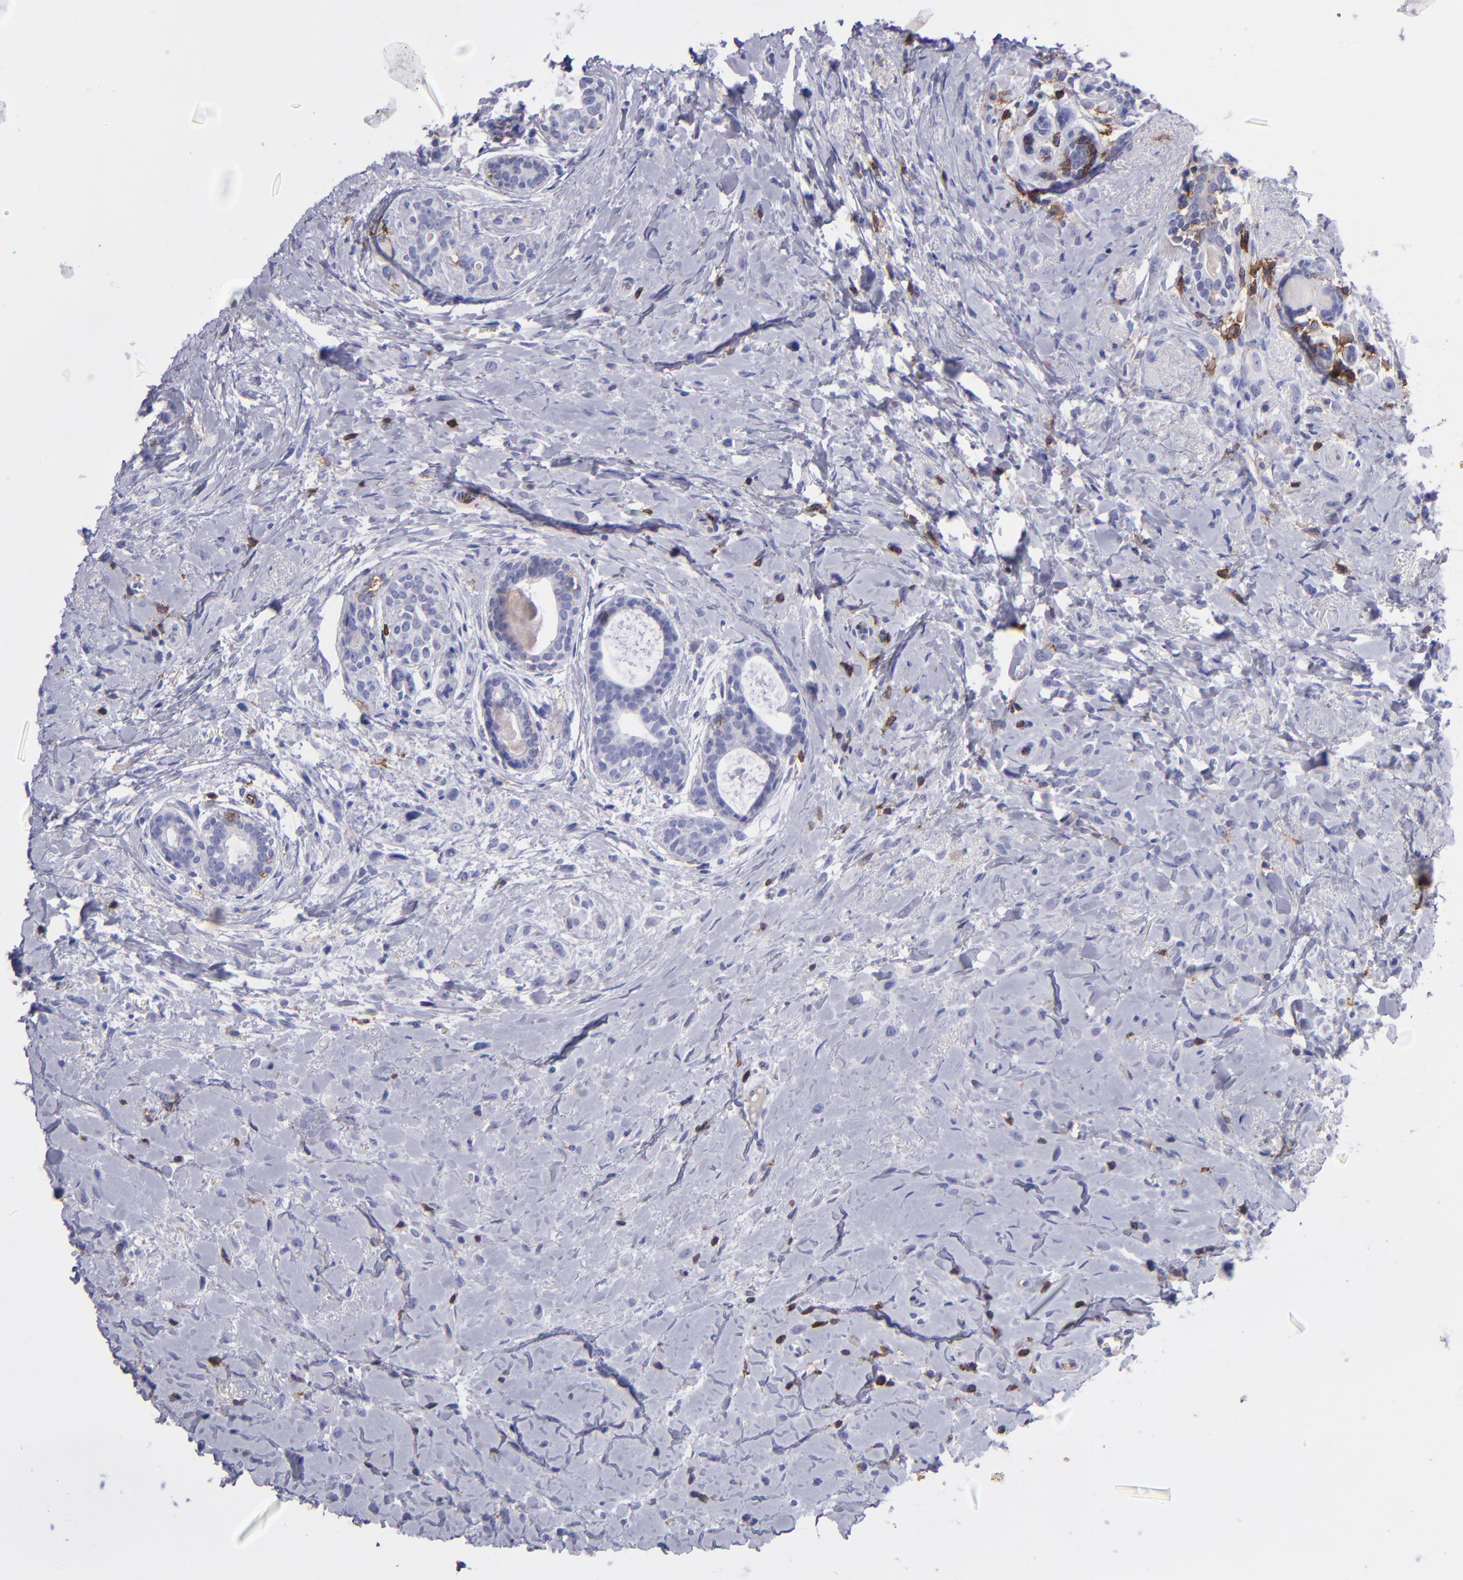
{"staining": {"intensity": "negative", "quantity": "none", "location": "none"}, "tissue": "breast cancer", "cell_type": "Tumor cells", "image_type": "cancer", "snomed": [{"axis": "morphology", "description": "Lobular carcinoma"}, {"axis": "topography", "description": "Breast"}], "caption": "High magnification brightfield microscopy of breast lobular carcinoma stained with DAB (brown) and counterstained with hematoxylin (blue): tumor cells show no significant positivity.", "gene": "ICAM3", "patient": {"sex": "female", "age": 57}}